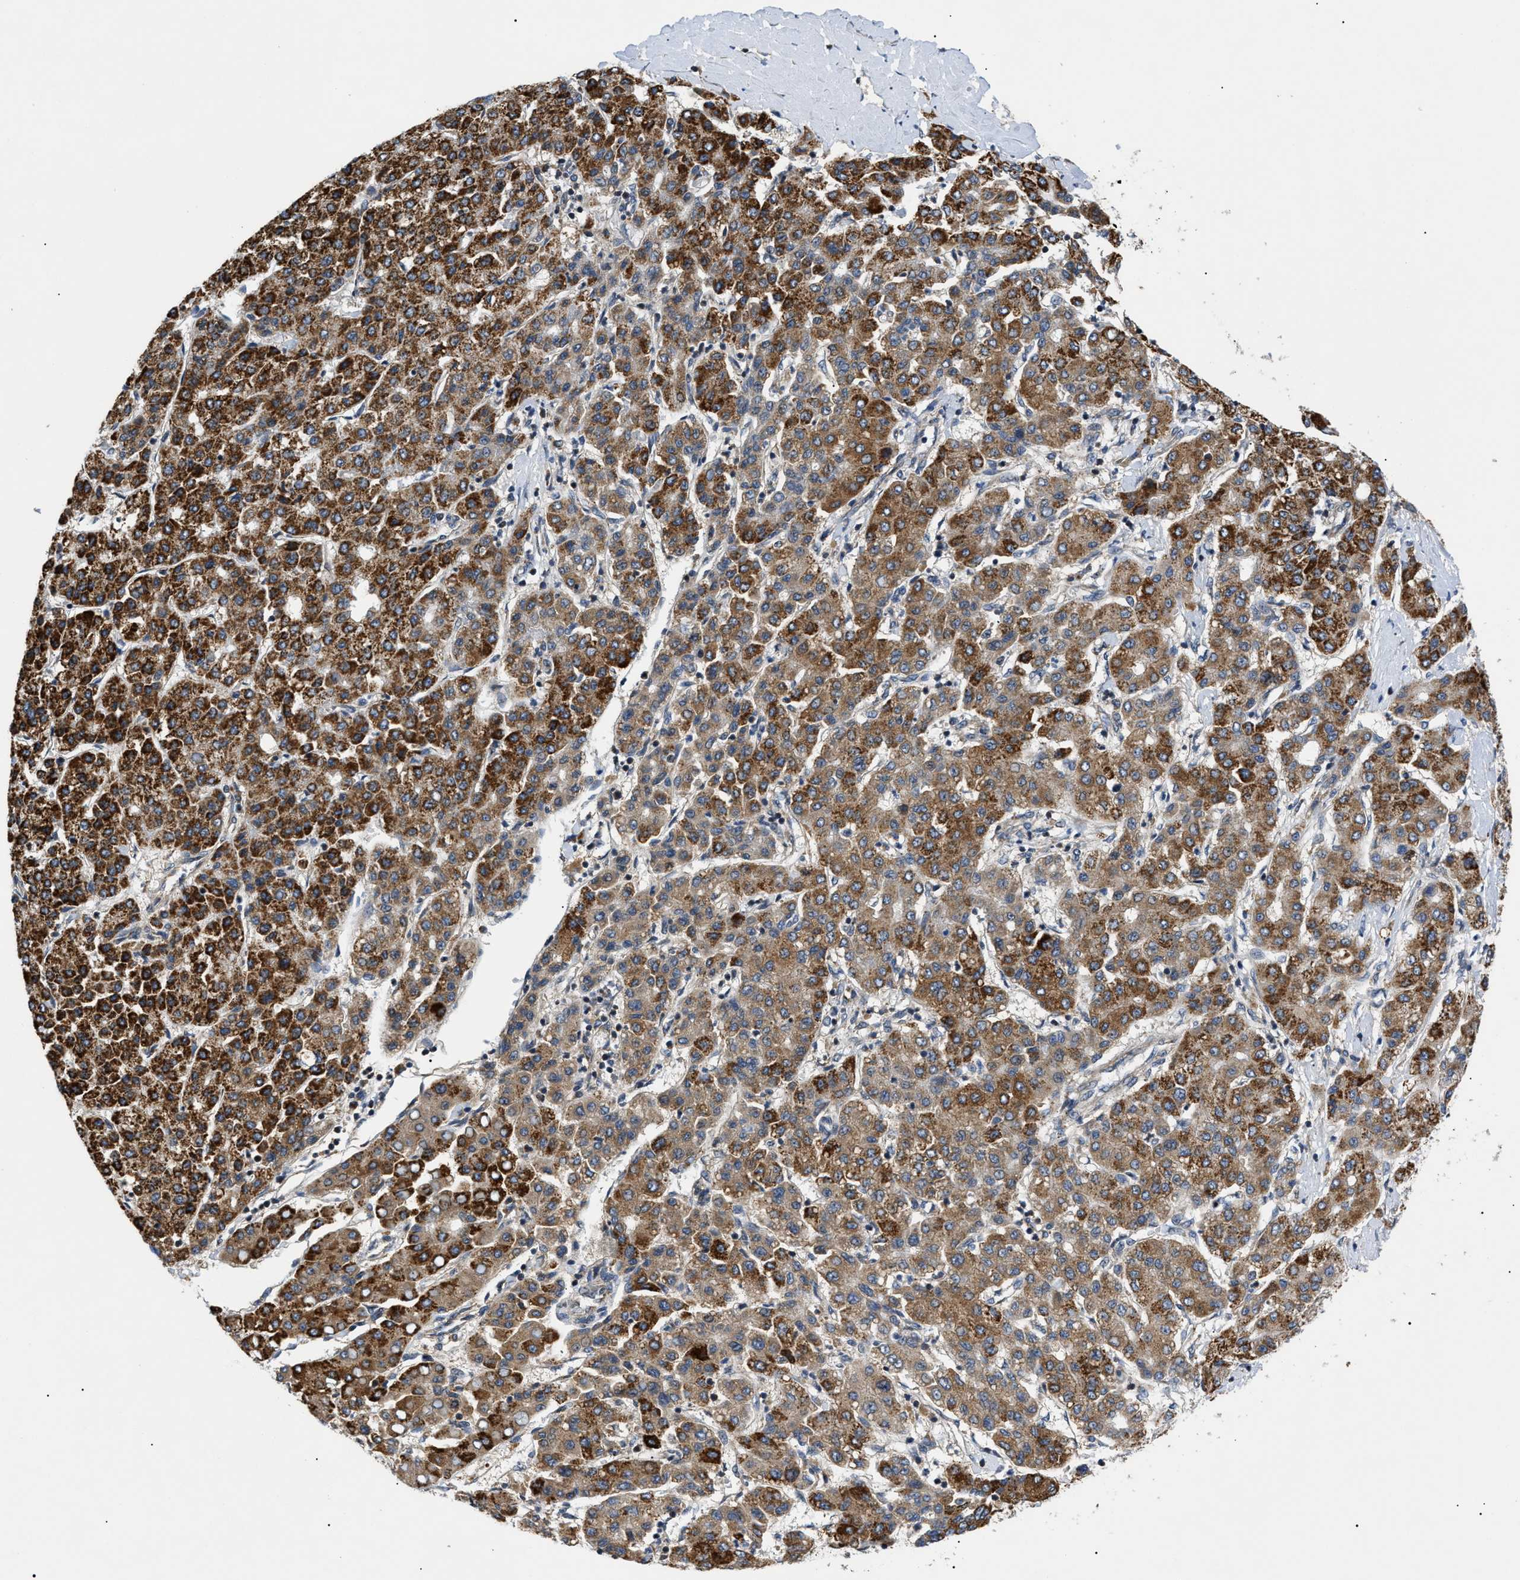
{"staining": {"intensity": "strong", "quantity": ">75%", "location": "cytoplasmic/membranous"}, "tissue": "liver cancer", "cell_type": "Tumor cells", "image_type": "cancer", "snomed": [{"axis": "morphology", "description": "Carcinoma, Hepatocellular, NOS"}, {"axis": "topography", "description": "Liver"}], "caption": "Approximately >75% of tumor cells in liver hepatocellular carcinoma exhibit strong cytoplasmic/membranous protein expression as visualized by brown immunohistochemical staining.", "gene": "ZBTB11", "patient": {"sex": "male", "age": 65}}